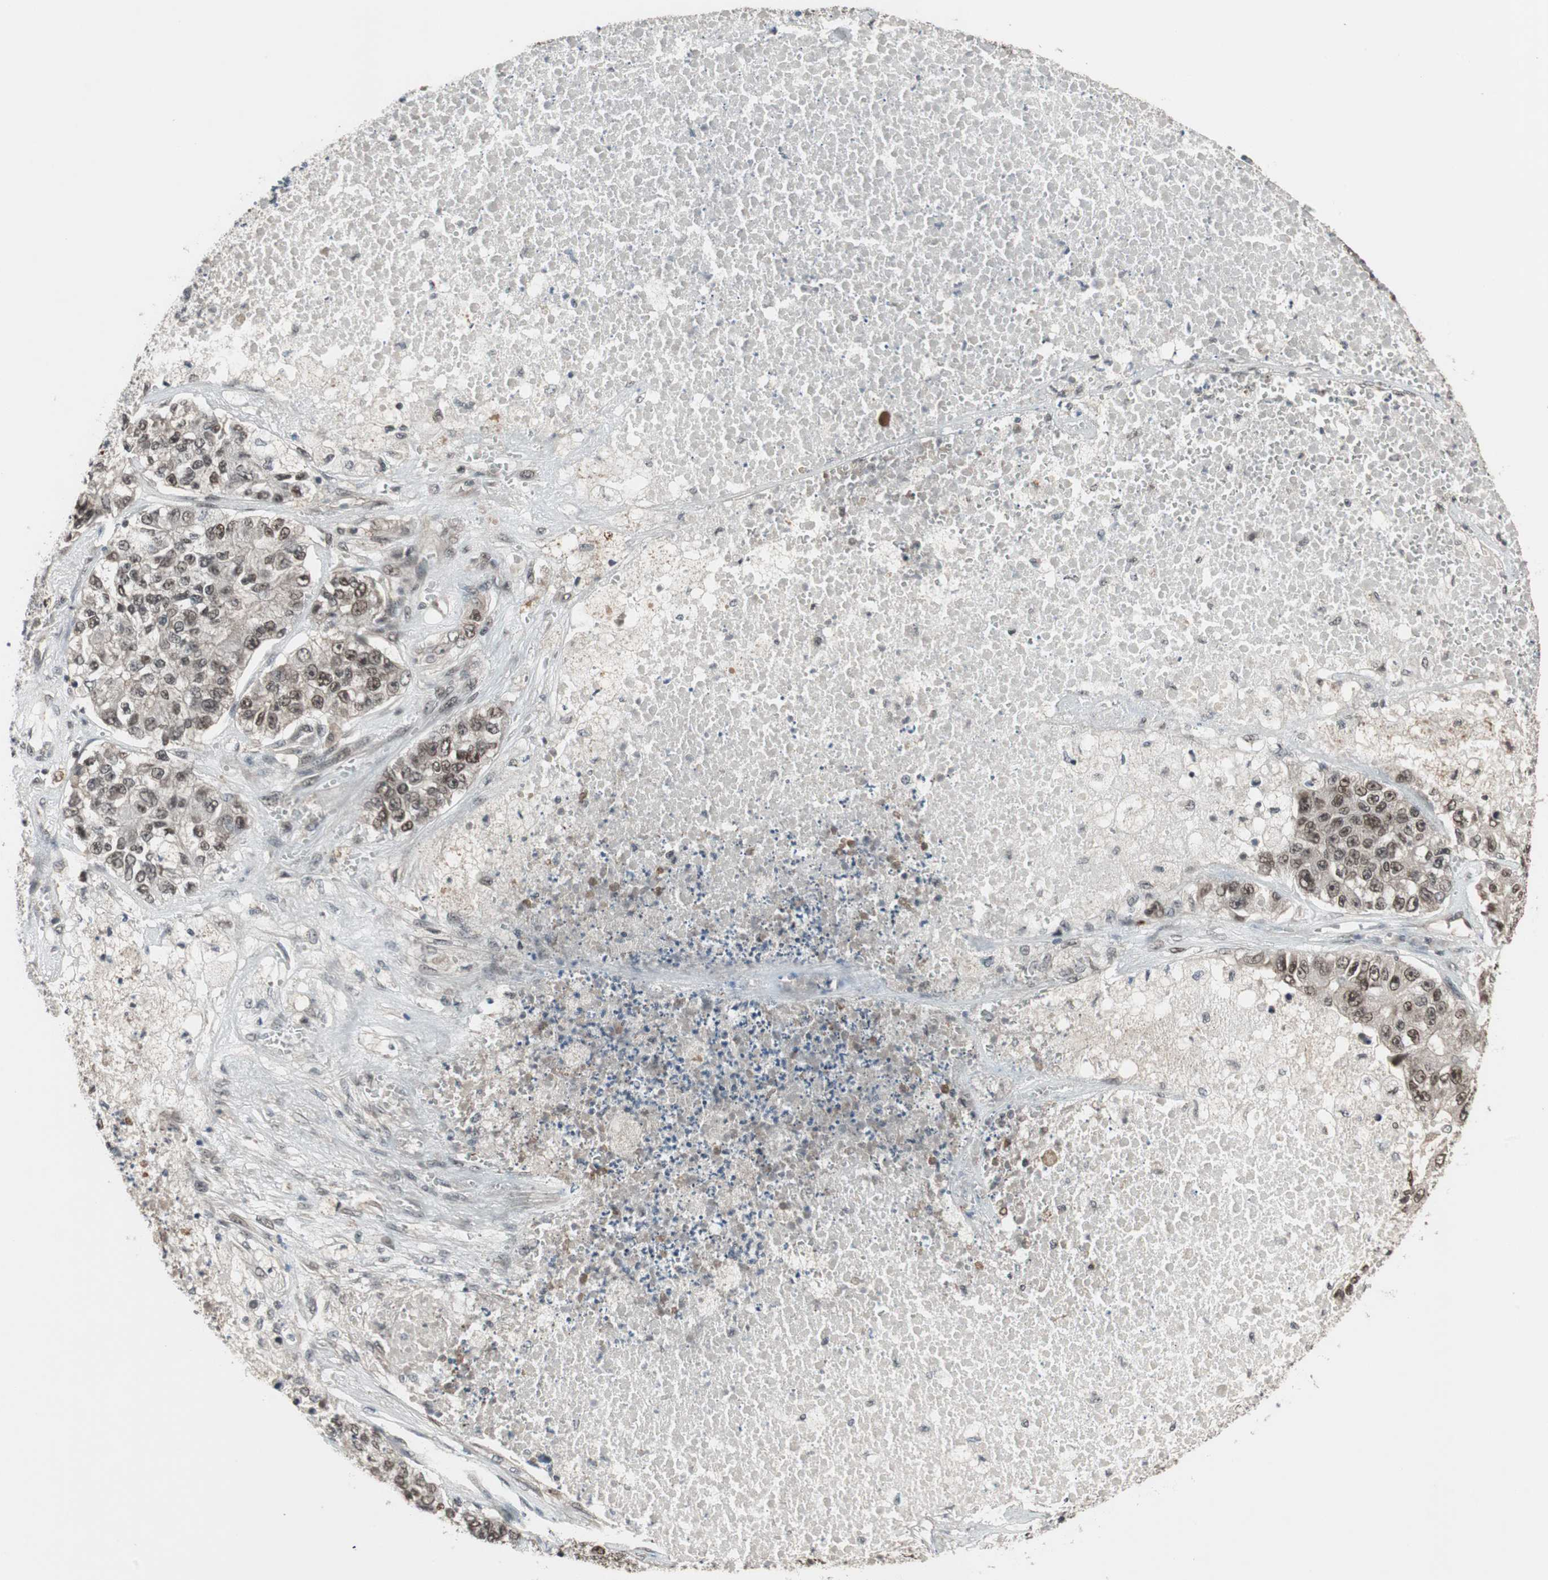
{"staining": {"intensity": "weak", "quantity": "<25%", "location": "nuclear"}, "tissue": "lung cancer", "cell_type": "Tumor cells", "image_type": "cancer", "snomed": [{"axis": "morphology", "description": "Adenocarcinoma, NOS"}, {"axis": "topography", "description": "Lung"}], "caption": "This is an immunohistochemistry (IHC) histopathology image of lung adenocarcinoma. There is no expression in tumor cells.", "gene": "DRAP1", "patient": {"sex": "male", "age": 49}}